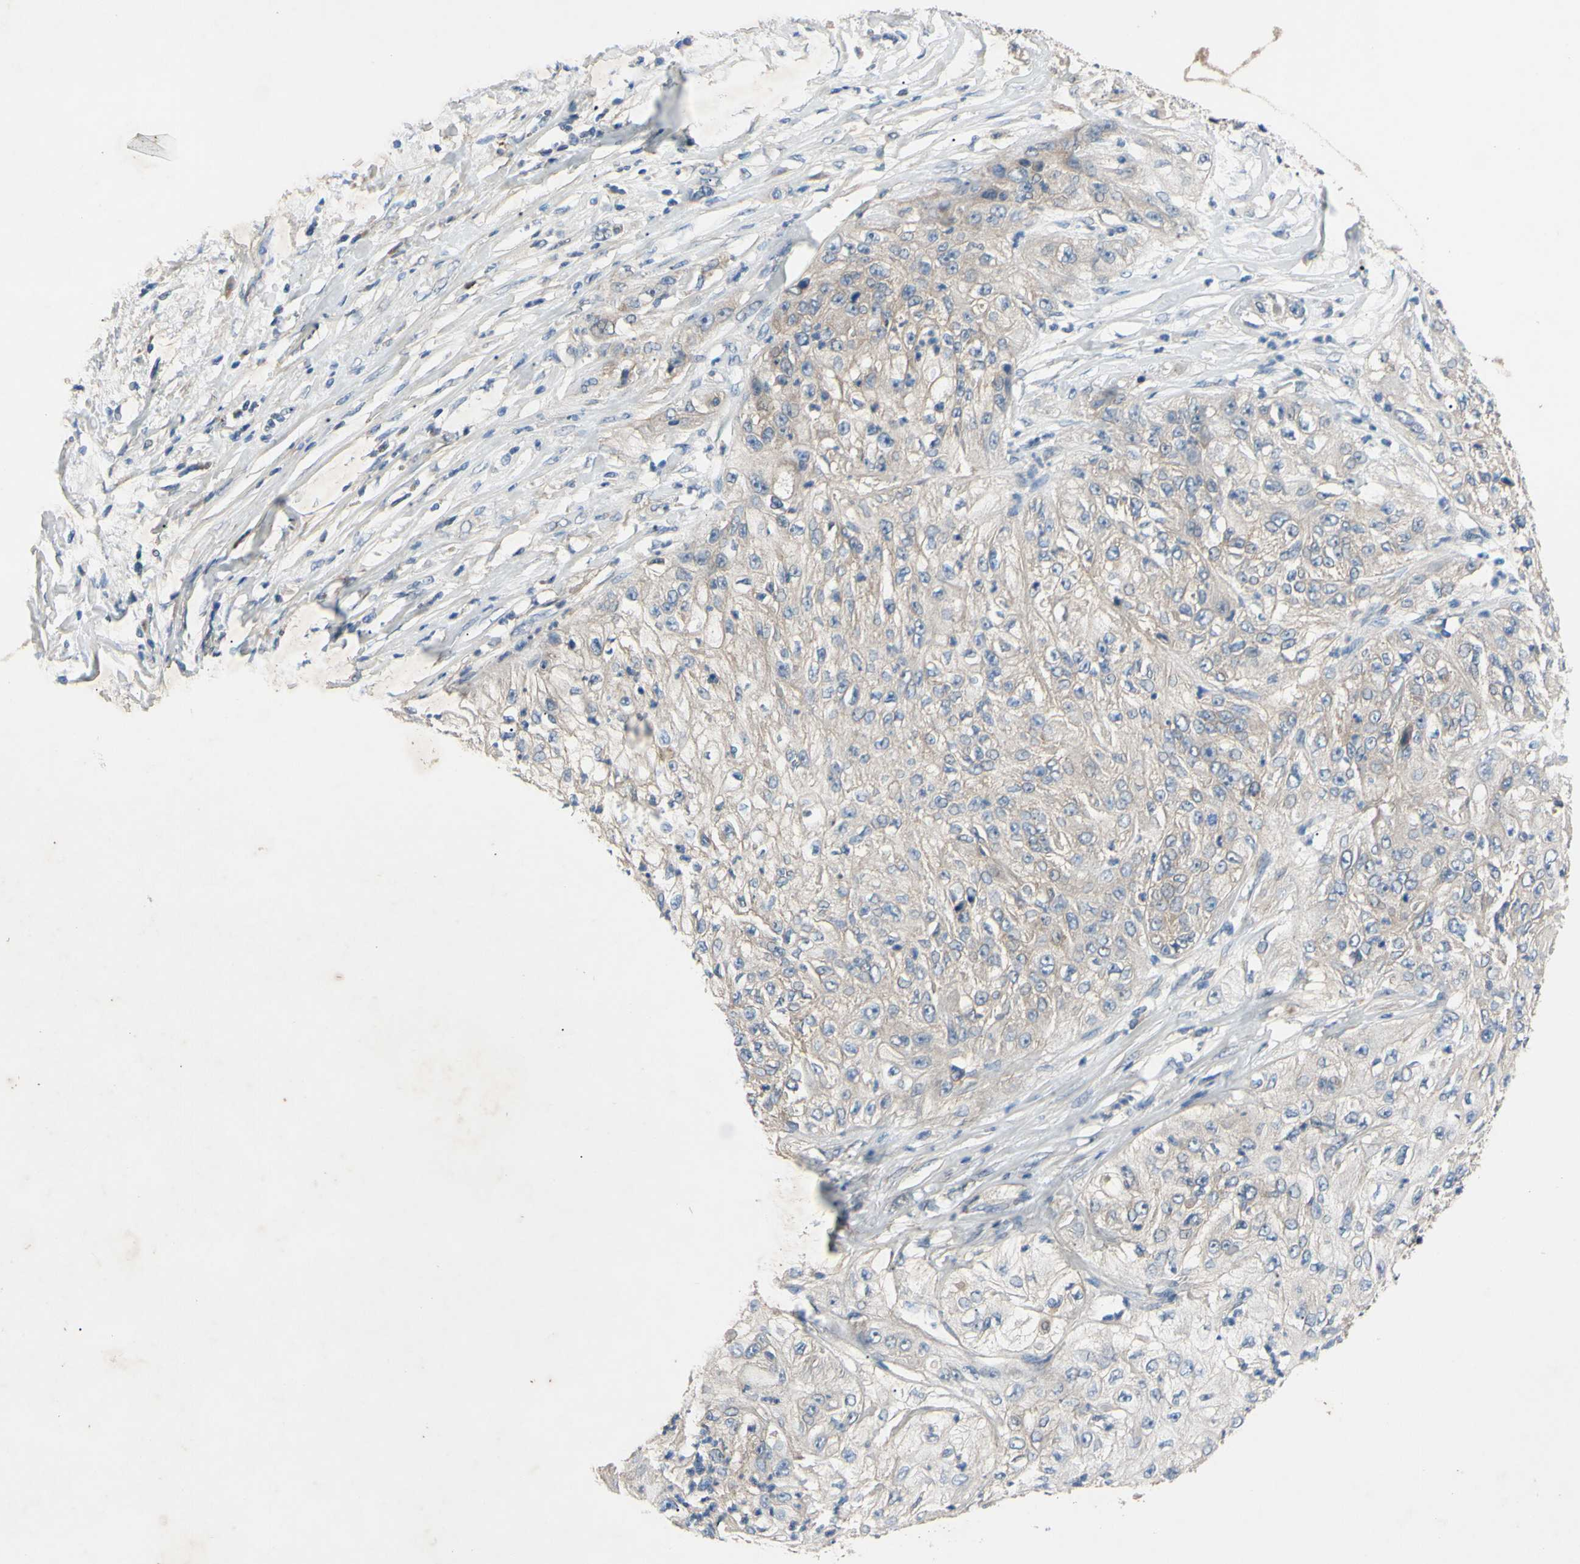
{"staining": {"intensity": "weak", "quantity": "25%-75%", "location": "cytoplasmic/membranous"}, "tissue": "lung cancer", "cell_type": "Tumor cells", "image_type": "cancer", "snomed": [{"axis": "morphology", "description": "Inflammation, NOS"}, {"axis": "morphology", "description": "Squamous cell carcinoma, NOS"}, {"axis": "topography", "description": "Lymph node"}, {"axis": "topography", "description": "Soft tissue"}, {"axis": "topography", "description": "Lung"}], "caption": "Immunohistochemical staining of human lung cancer exhibits low levels of weak cytoplasmic/membranous protein staining in approximately 25%-75% of tumor cells.", "gene": "HILPDA", "patient": {"sex": "male", "age": 66}}